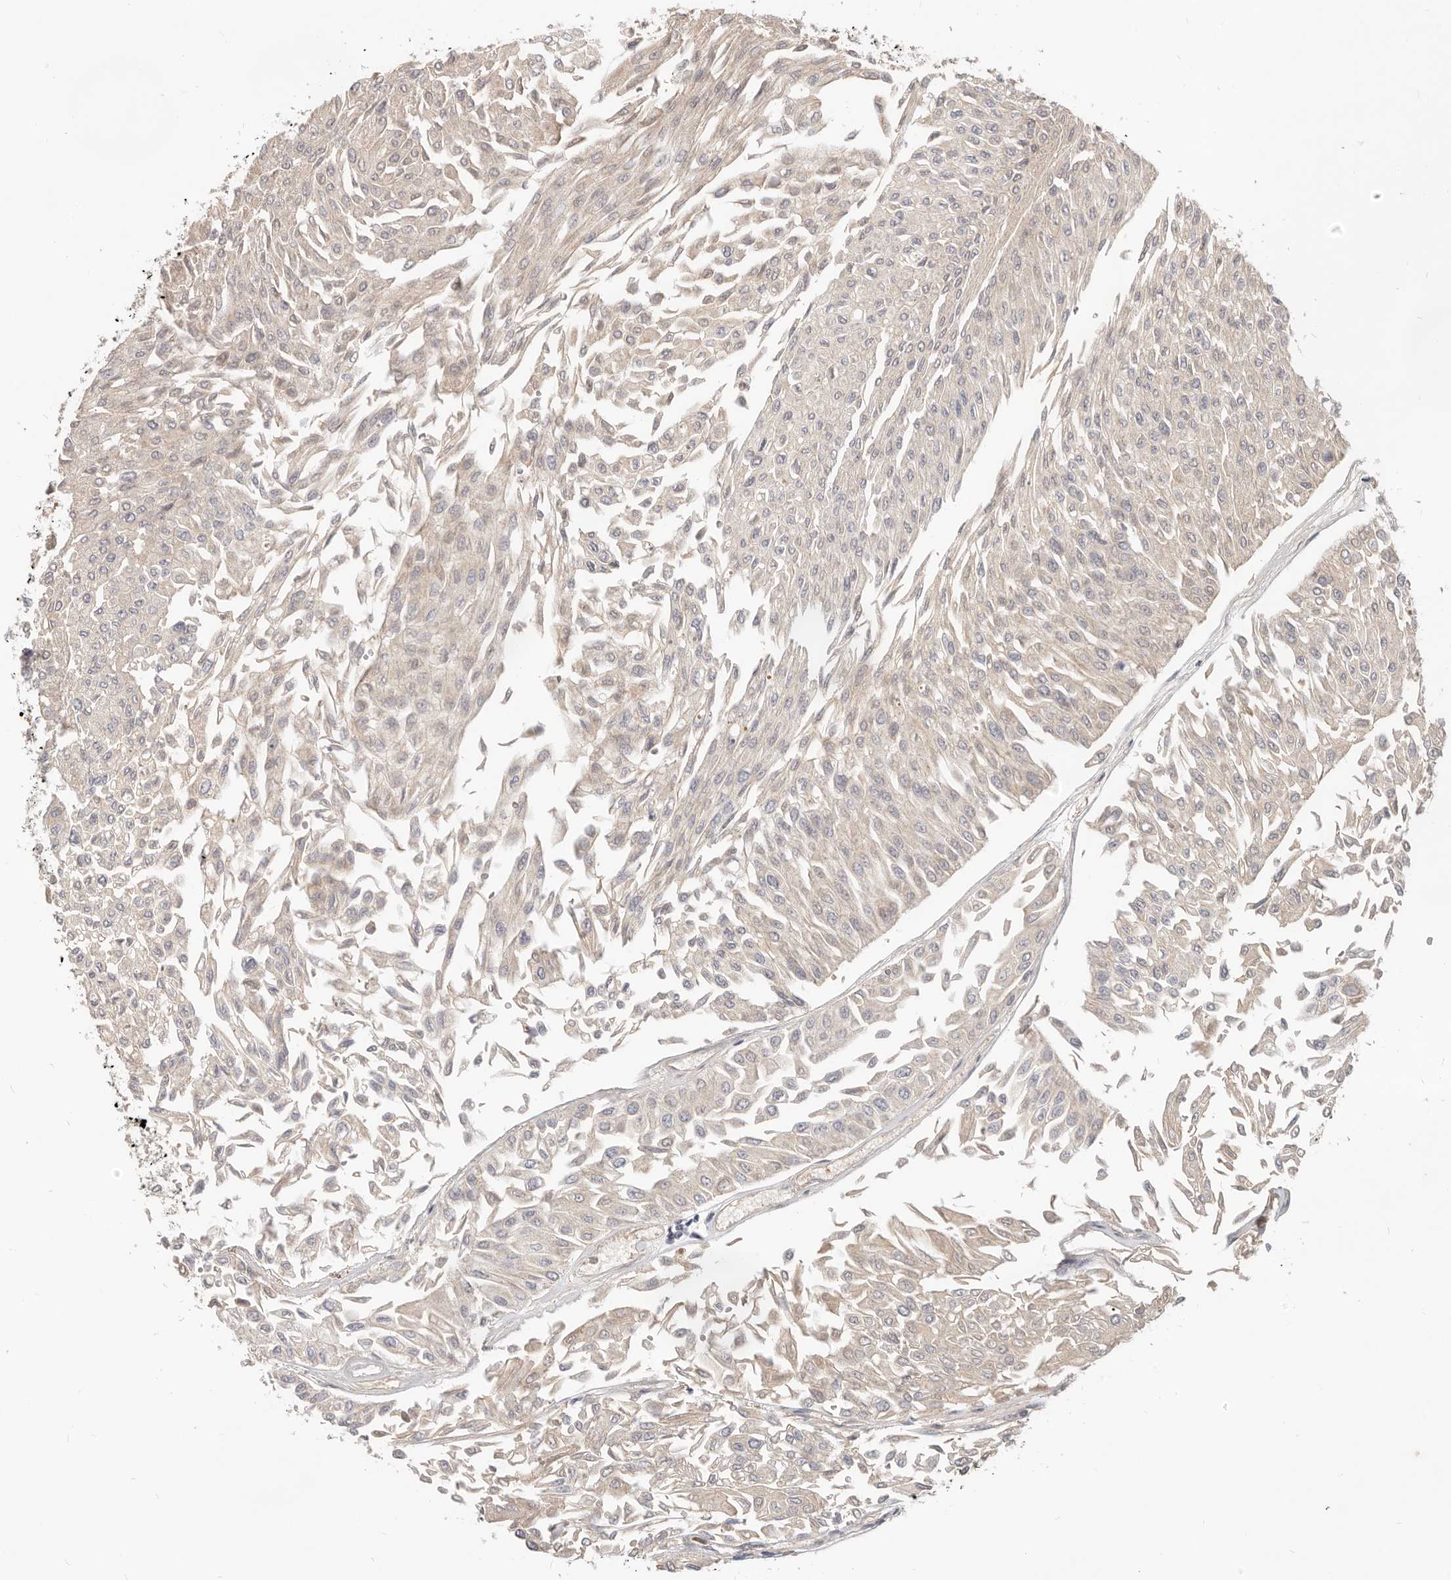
{"staining": {"intensity": "weak", "quantity": "25%-75%", "location": "cytoplasmic/membranous"}, "tissue": "urothelial cancer", "cell_type": "Tumor cells", "image_type": "cancer", "snomed": [{"axis": "morphology", "description": "Urothelial carcinoma, Low grade"}, {"axis": "topography", "description": "Urinary bladder"}], "caption": "Protein analysis of urothelial cancer tissue reveals weak cytoplasmic/membranous expression in approximately 25%-75% of tumor cells.", "gene": "USP49", "patient": {"sex": "male", "age": 67}}